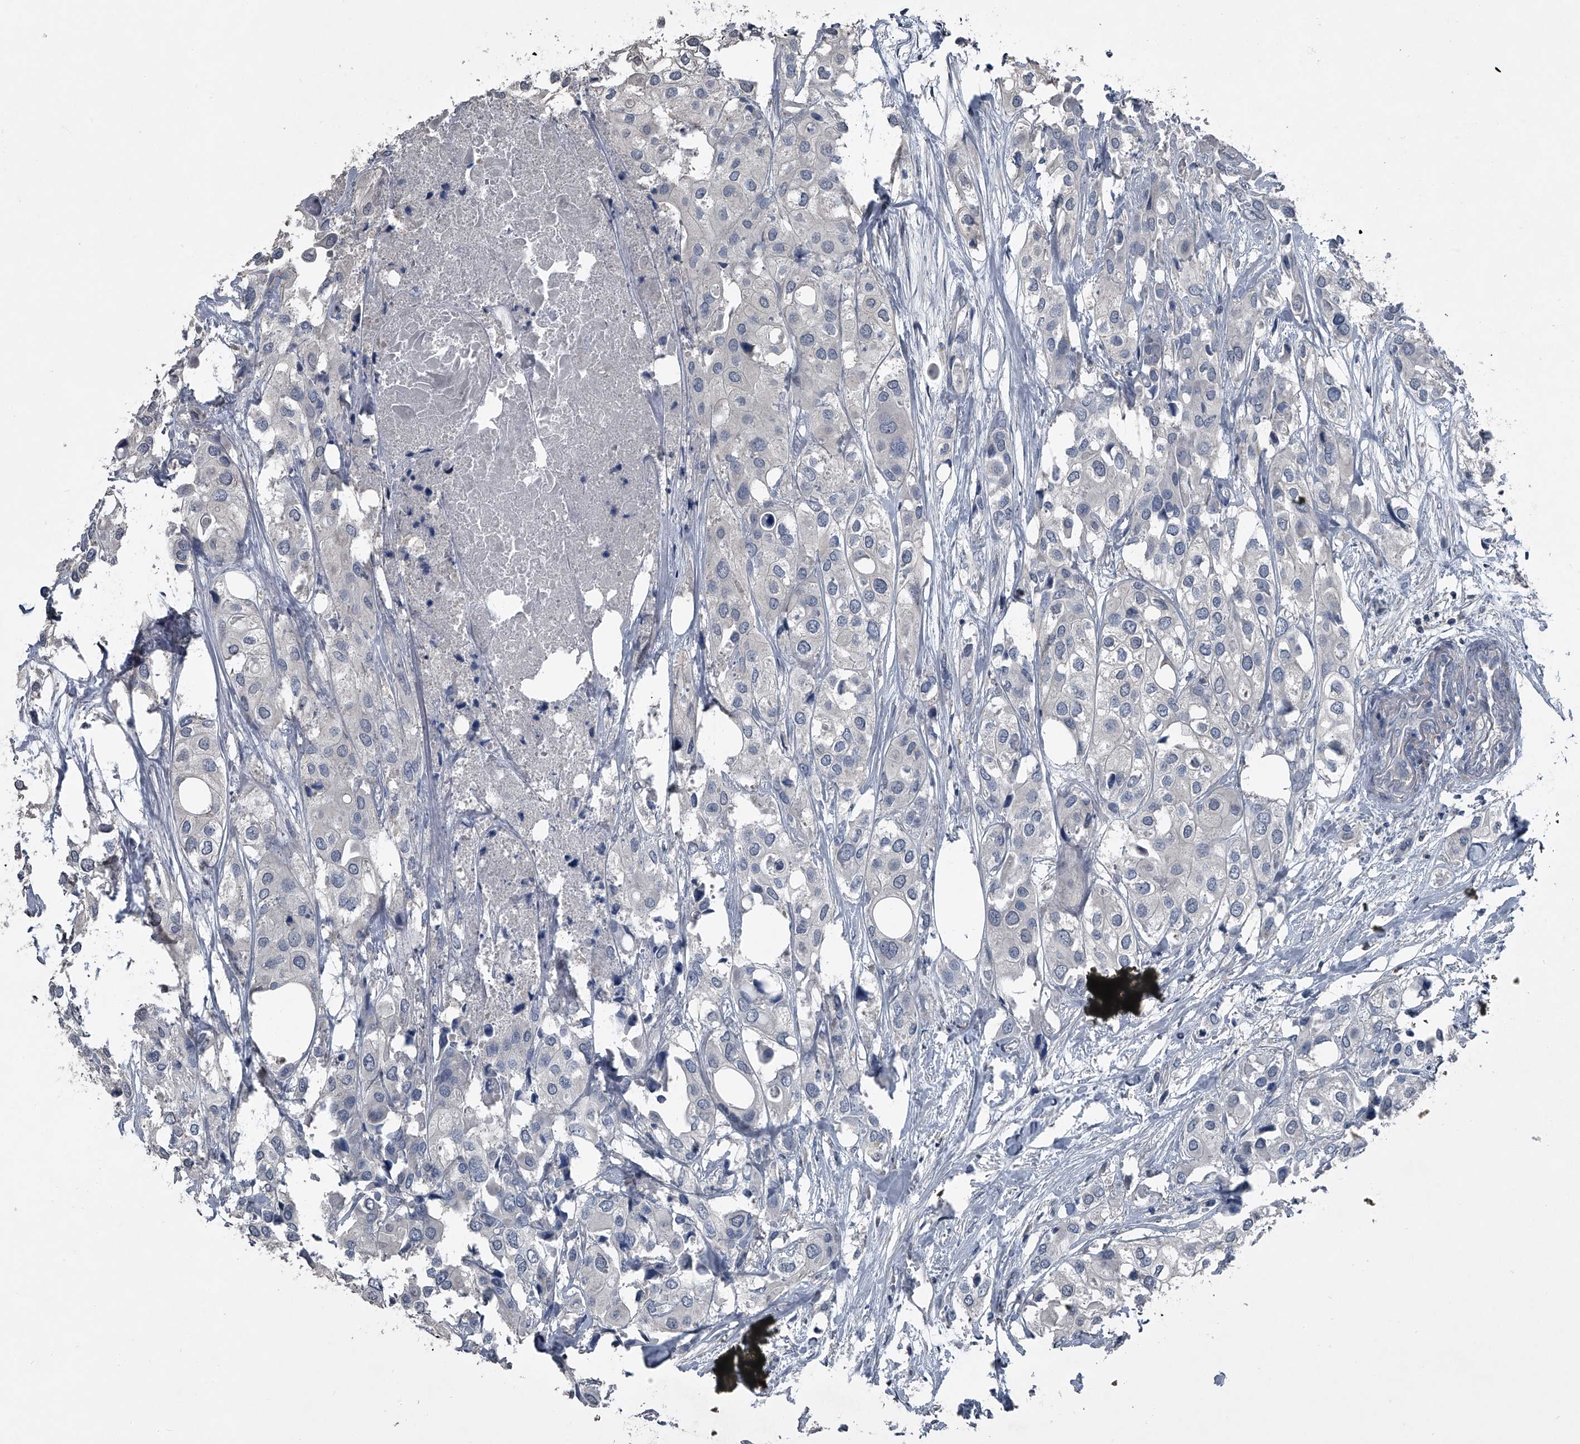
{"staining": {"intensity": "negative", "quantity": "none", "location": "none"}, "tissue": "urothelial cancer", "cell_type": "Tumor cells", "image_type": "cancer", "snomed": [{"axis": "morphology", "description": "Urothelial carcinoma, High grade"}, {"axis": "topography", "description": "Urinary bladder"}], "caption": "Photomicrograph shows no significant protein staining in tumor cells of urothelial cancer. (Brightfield microscopy of DAB IHC at high magnification).", "gene": "HEPHL1", "patient": {"sex": "male", "age": 64}}